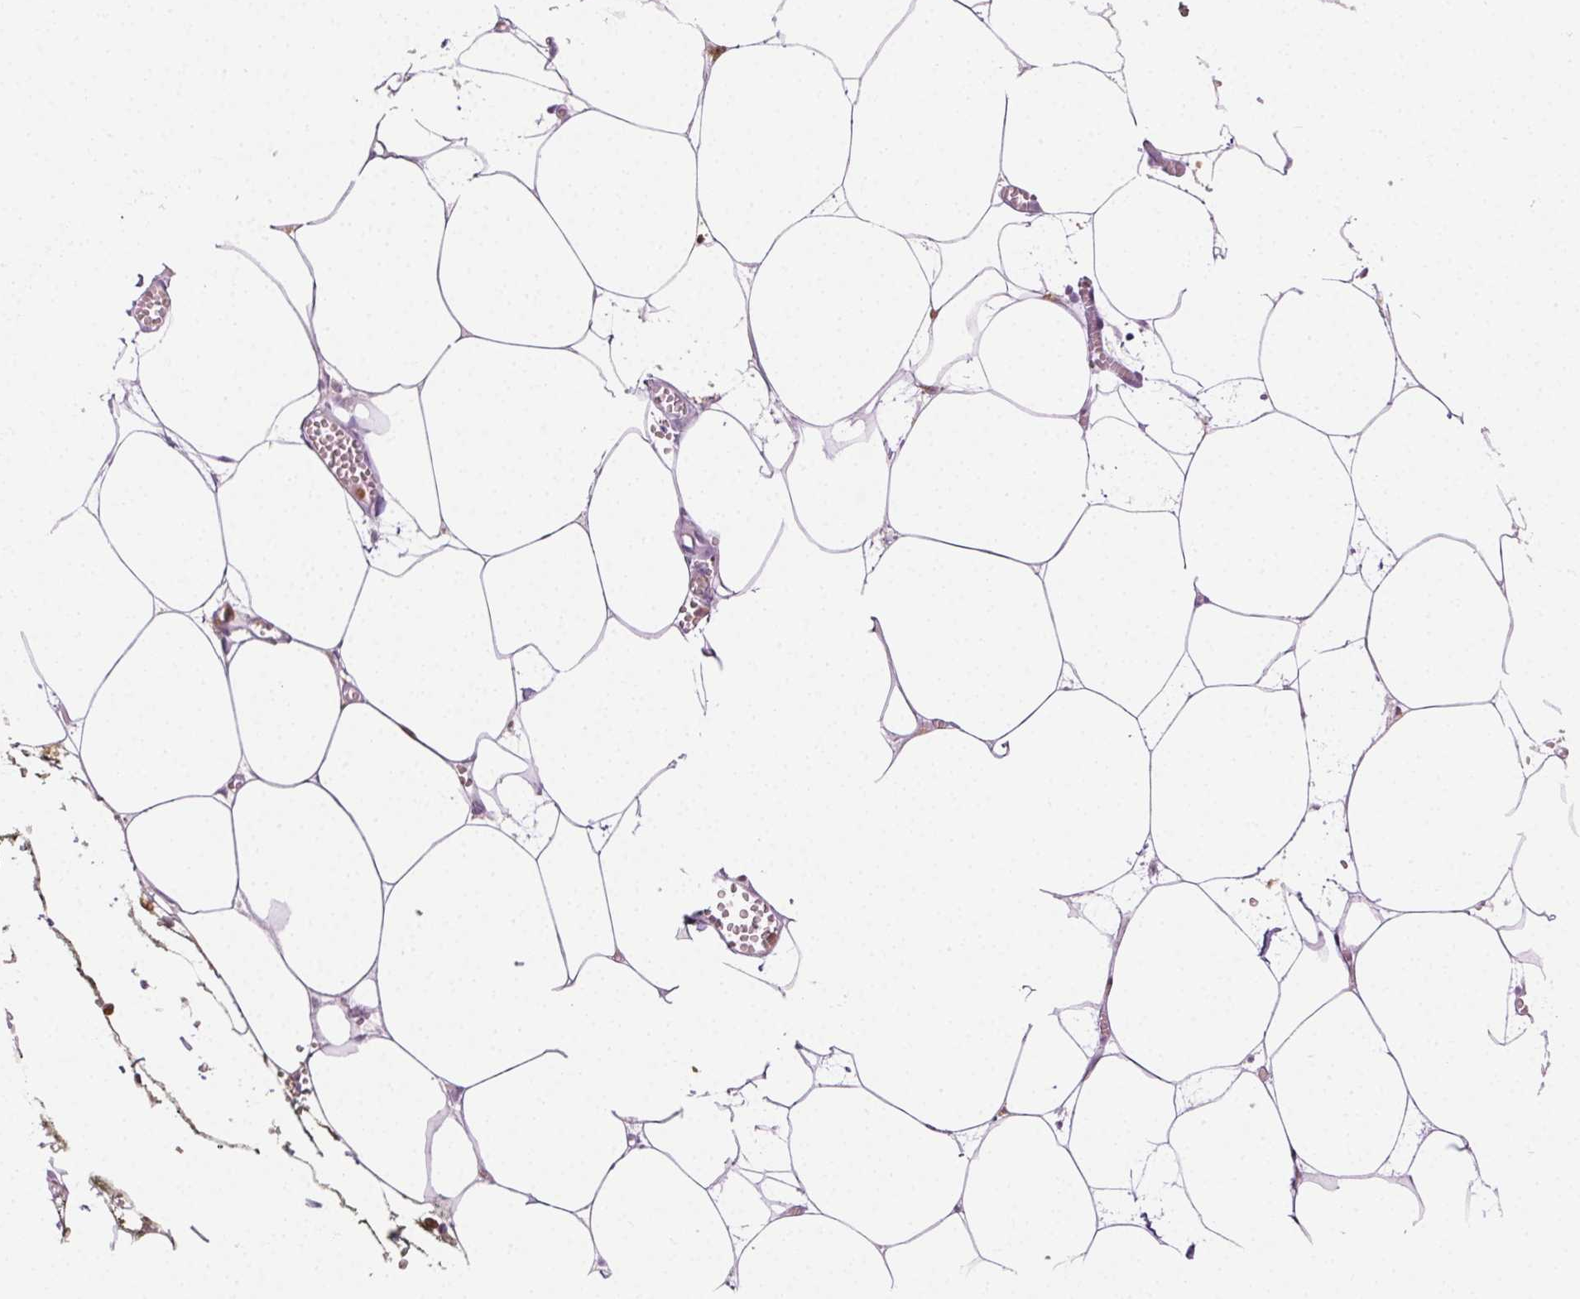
{"staining": {"intensity": "negative", "quantity": "none", "location": "none"}, "tissue": "adipose tissue", "cell_type": "Adipocytes", "image_type": "normal", "snomed": [{"axis": "morphology", "description": "Normal tissue, NOS"}, {"axis": "topography", "description": "Adipose tissue"}, {"axis": "topography", "description": "Pancreas"}, {"axis": "topography", "description": "Peripheral nerve tissue"}], "caption": "DAB immunohistochemical staining of benign human adipose tissue demonstrates no significant positivity in adipocytes.", "gene": "MPO", "patient": {"sex": "female", "age": 58}}